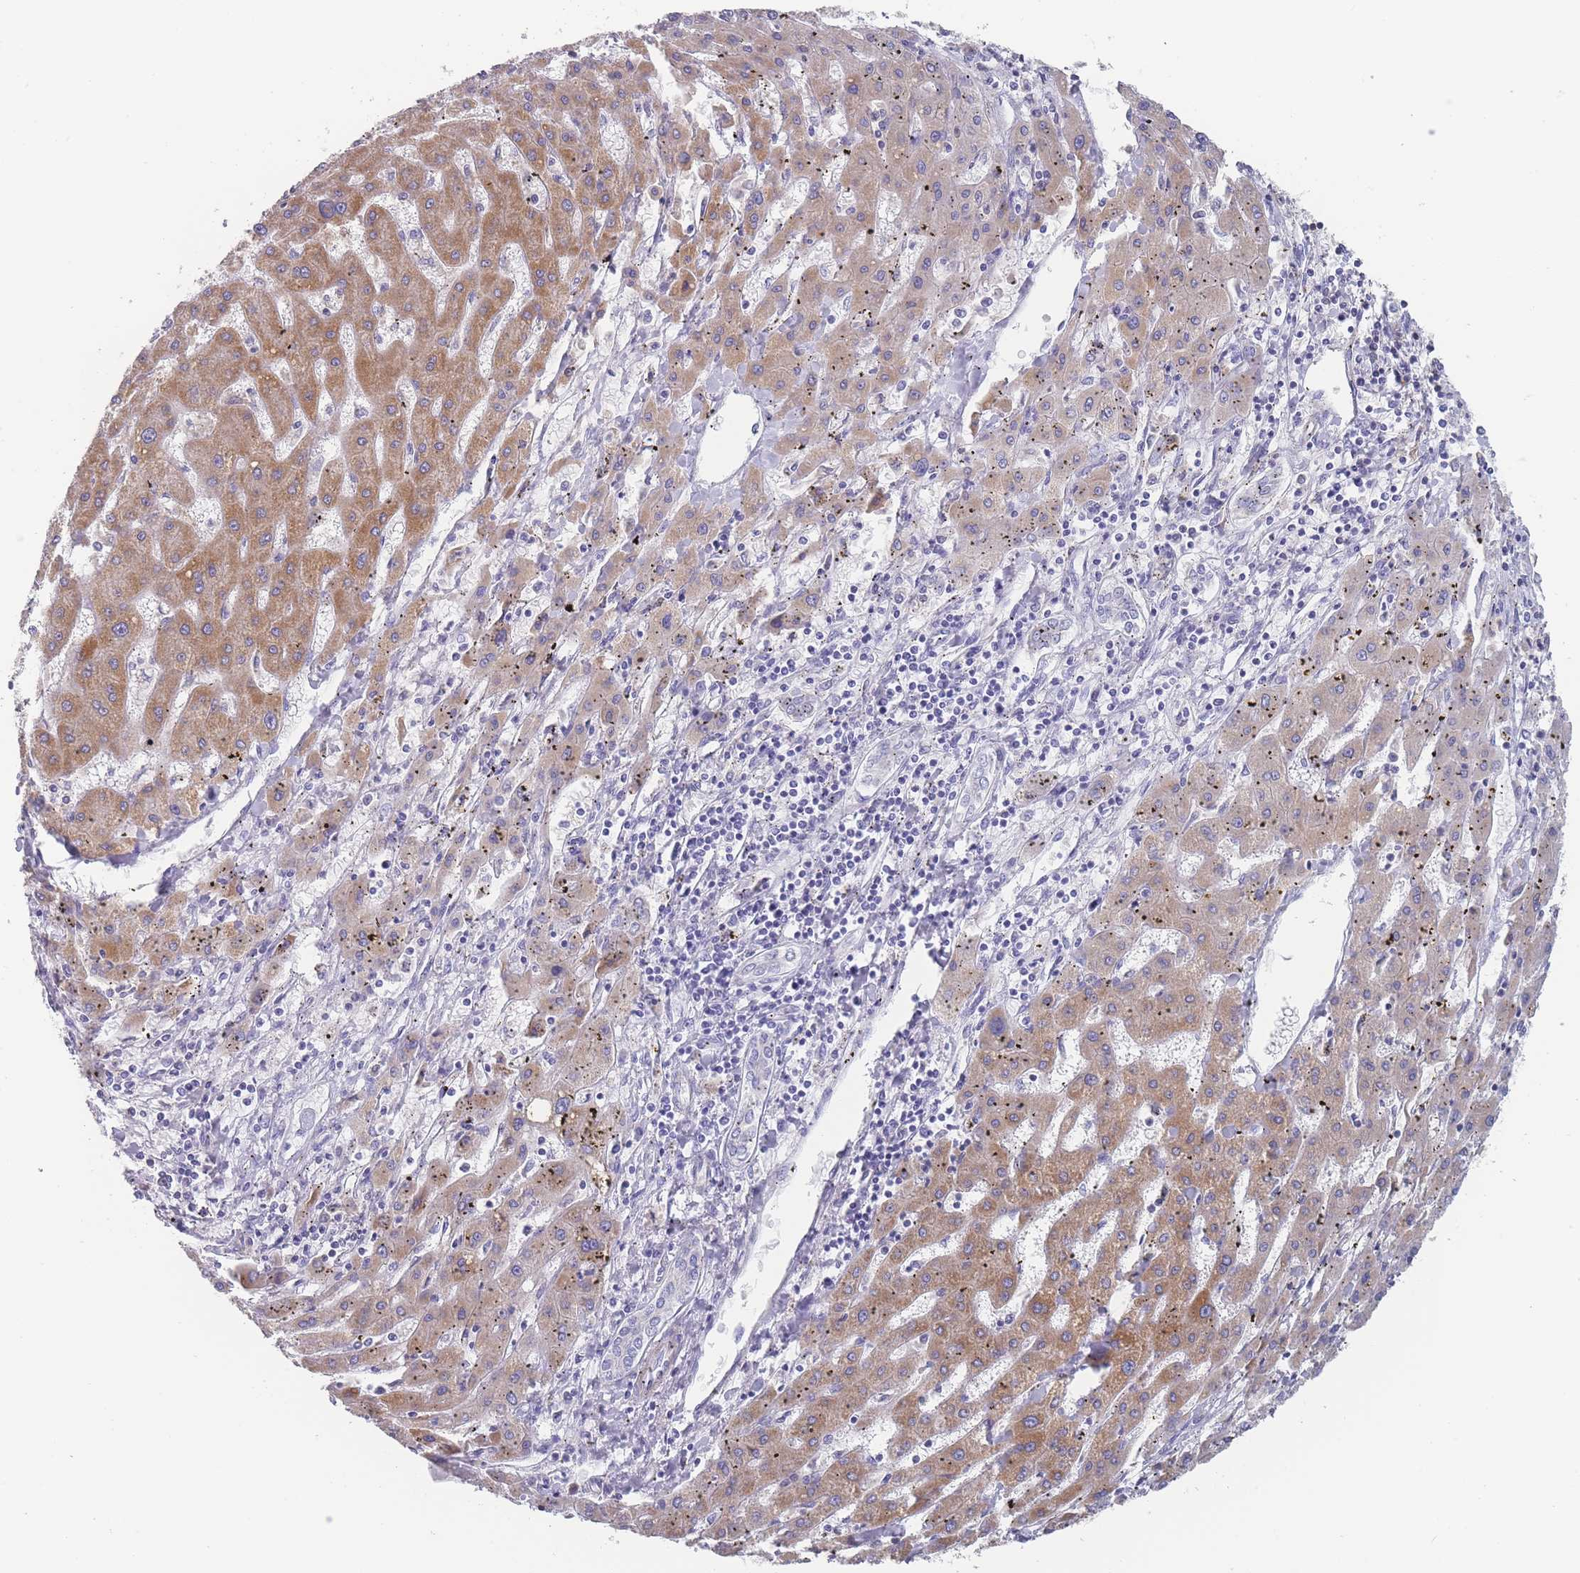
{"staining": {"intensity": "moderate", "quantity": ">75%", "location": "cytoplasmic/membranous"}, "tissue": "liver cancer", "cell_type": "Tumor cells", "image_type": "cancer", "snomed": [{"axis": "morphology", "description": "Carcinoma, Hepatocellular, NOS"}, {"axis": "topography", "description": "Liver"}], "caption": "This micrograph demonstrates hepatocellular carcinoma (liver) stained with immunohistochemistry (IHC) to label a protein in brown. The cytoplasmic/membranous of tumor cells show moderate positivity for the protein. Nuclei are counter-stained blue.", "gene": "SCCPDH", "patient": {"sex": "male", "age": 72}}